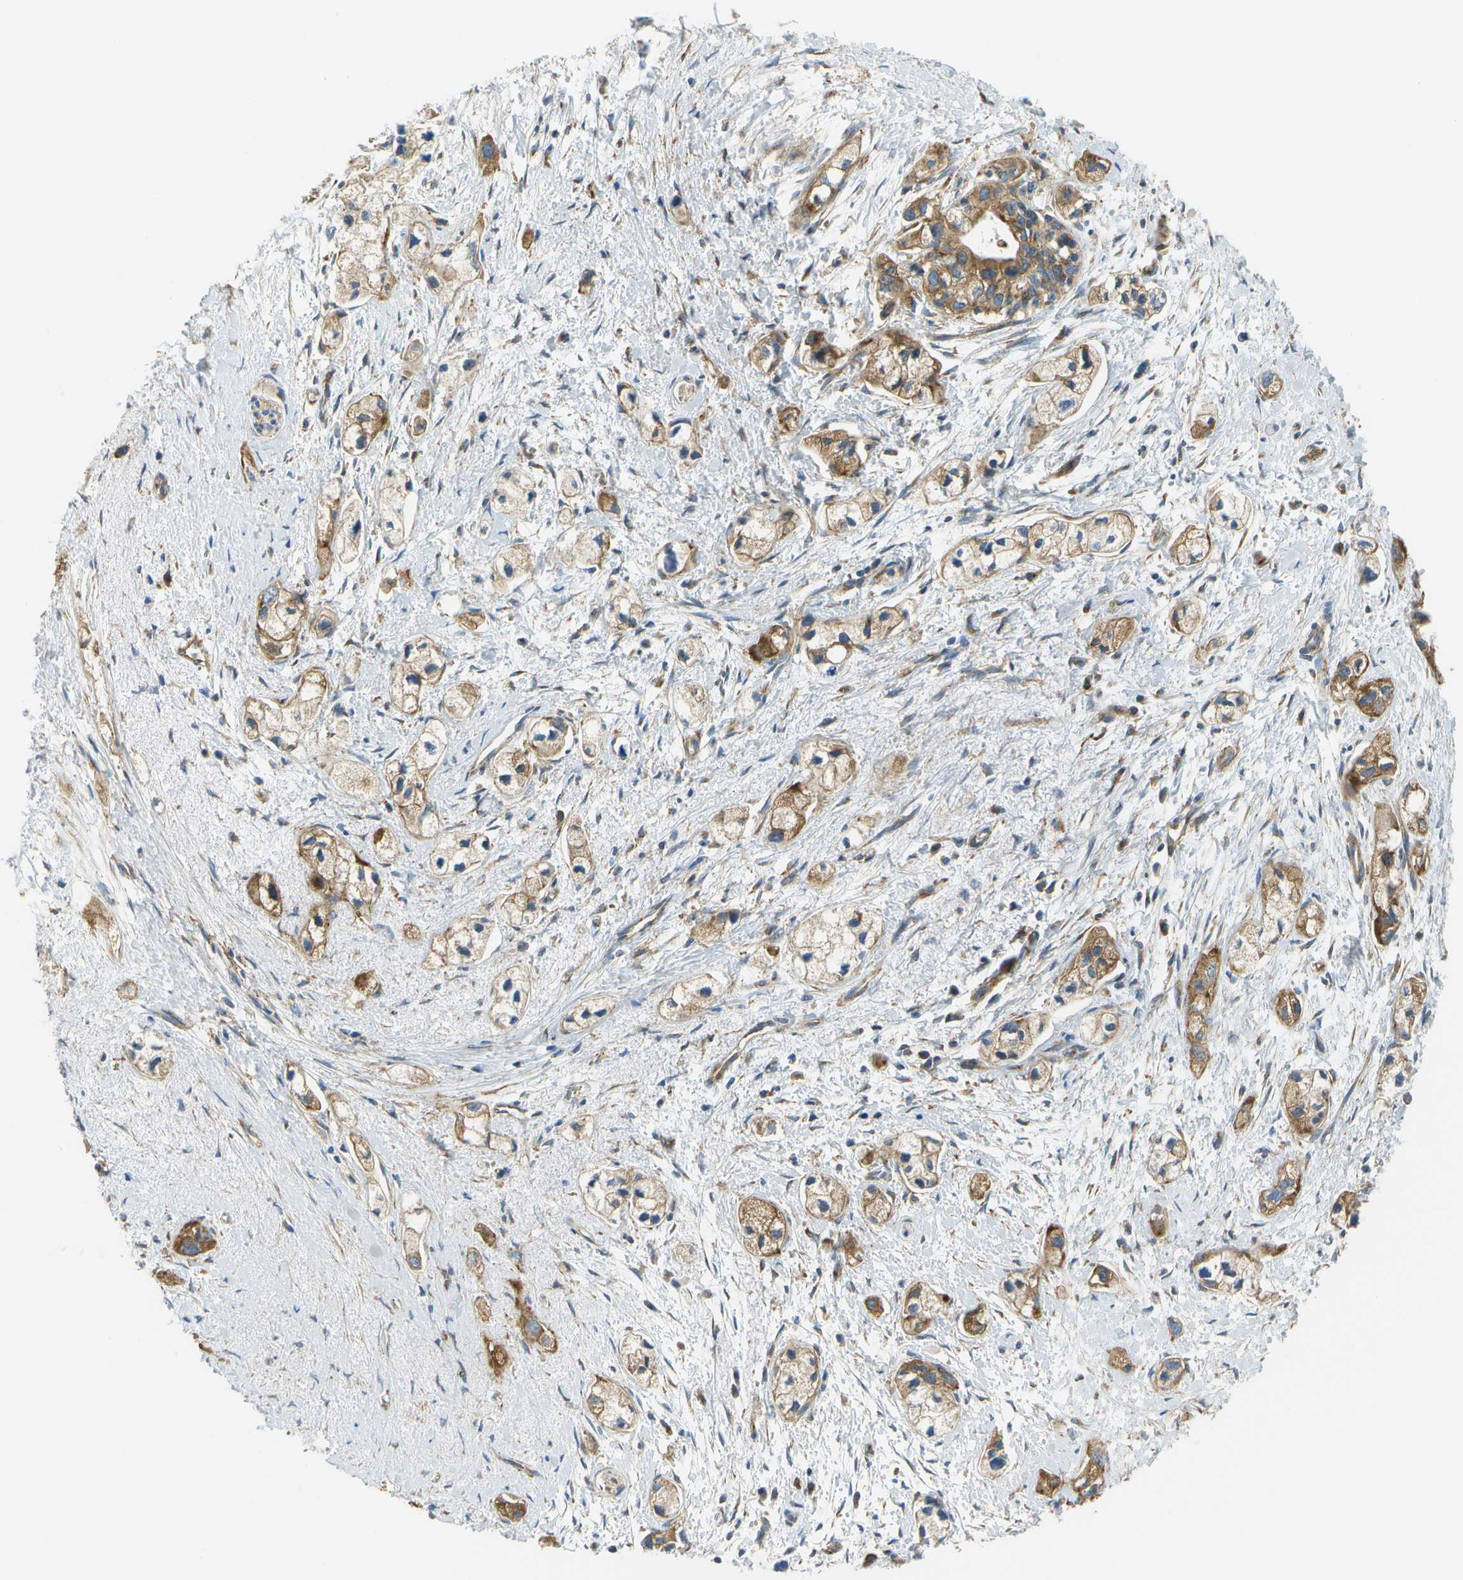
{"staining": {"intensity": "moderate", "quantity": ">75%", "location": "cytoplasmic/membranous"}, "tissue": "pancreatic cancer", "cell_type": "Tumor cells", "image_type": "cancer", "snomed": [{"axis": "morphology", "description": "Adenocarcinoma, NOS"}, {"axis": "topography", "description": "Pancreas"}], "caption": "Tumor cells reveal medium levels of moderate cytoplasmic/membranous staining in about >75% of cells in pancreatic cancer (adenocarcinoma).", "gene": "CLTC", "patient": {"sex": "male", "age": 74}}